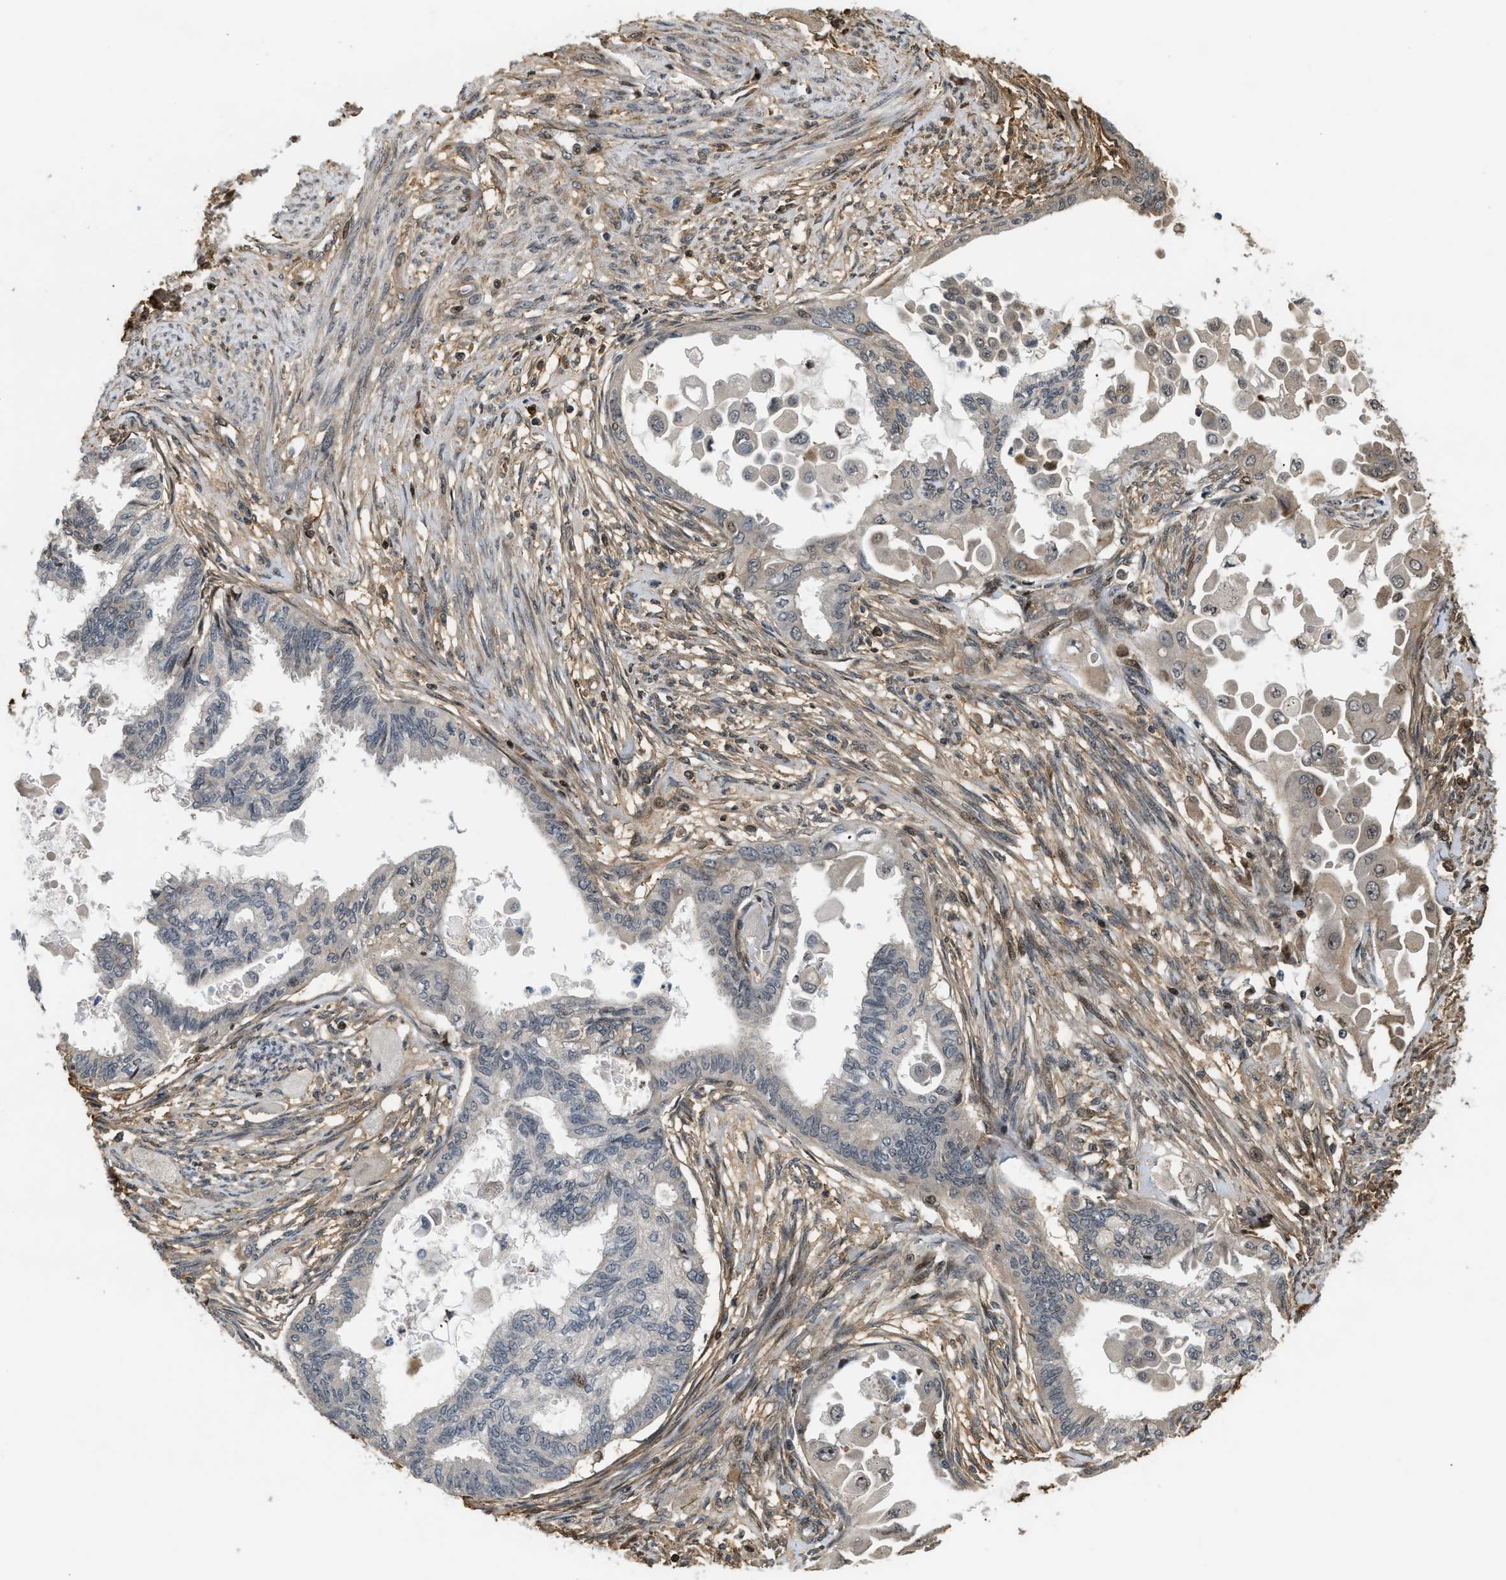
{"staining": {"intensity": "negative", "quantity": "none", "location": "none"}, "tissue": "cervical cancer", "cell_type": "Tumor cells", "image_type": "cancer", "snomed": [{"axis": "morphology", "description": "Normal tissue, NOS"}, {"axis": "morphology", "description": "Adenocarcinoma, NOS"}, {"axis": "topography", "description": "Cervix"}, {"axis": "topography", "description": "Endometrium"}], "caption": "DAB immunohistochemical staining of human cervical adenocarcinoma displays no significant staining in tumor cells.", "gene": "LTA4H", "patient": {"sex": "female", "age": 86}}